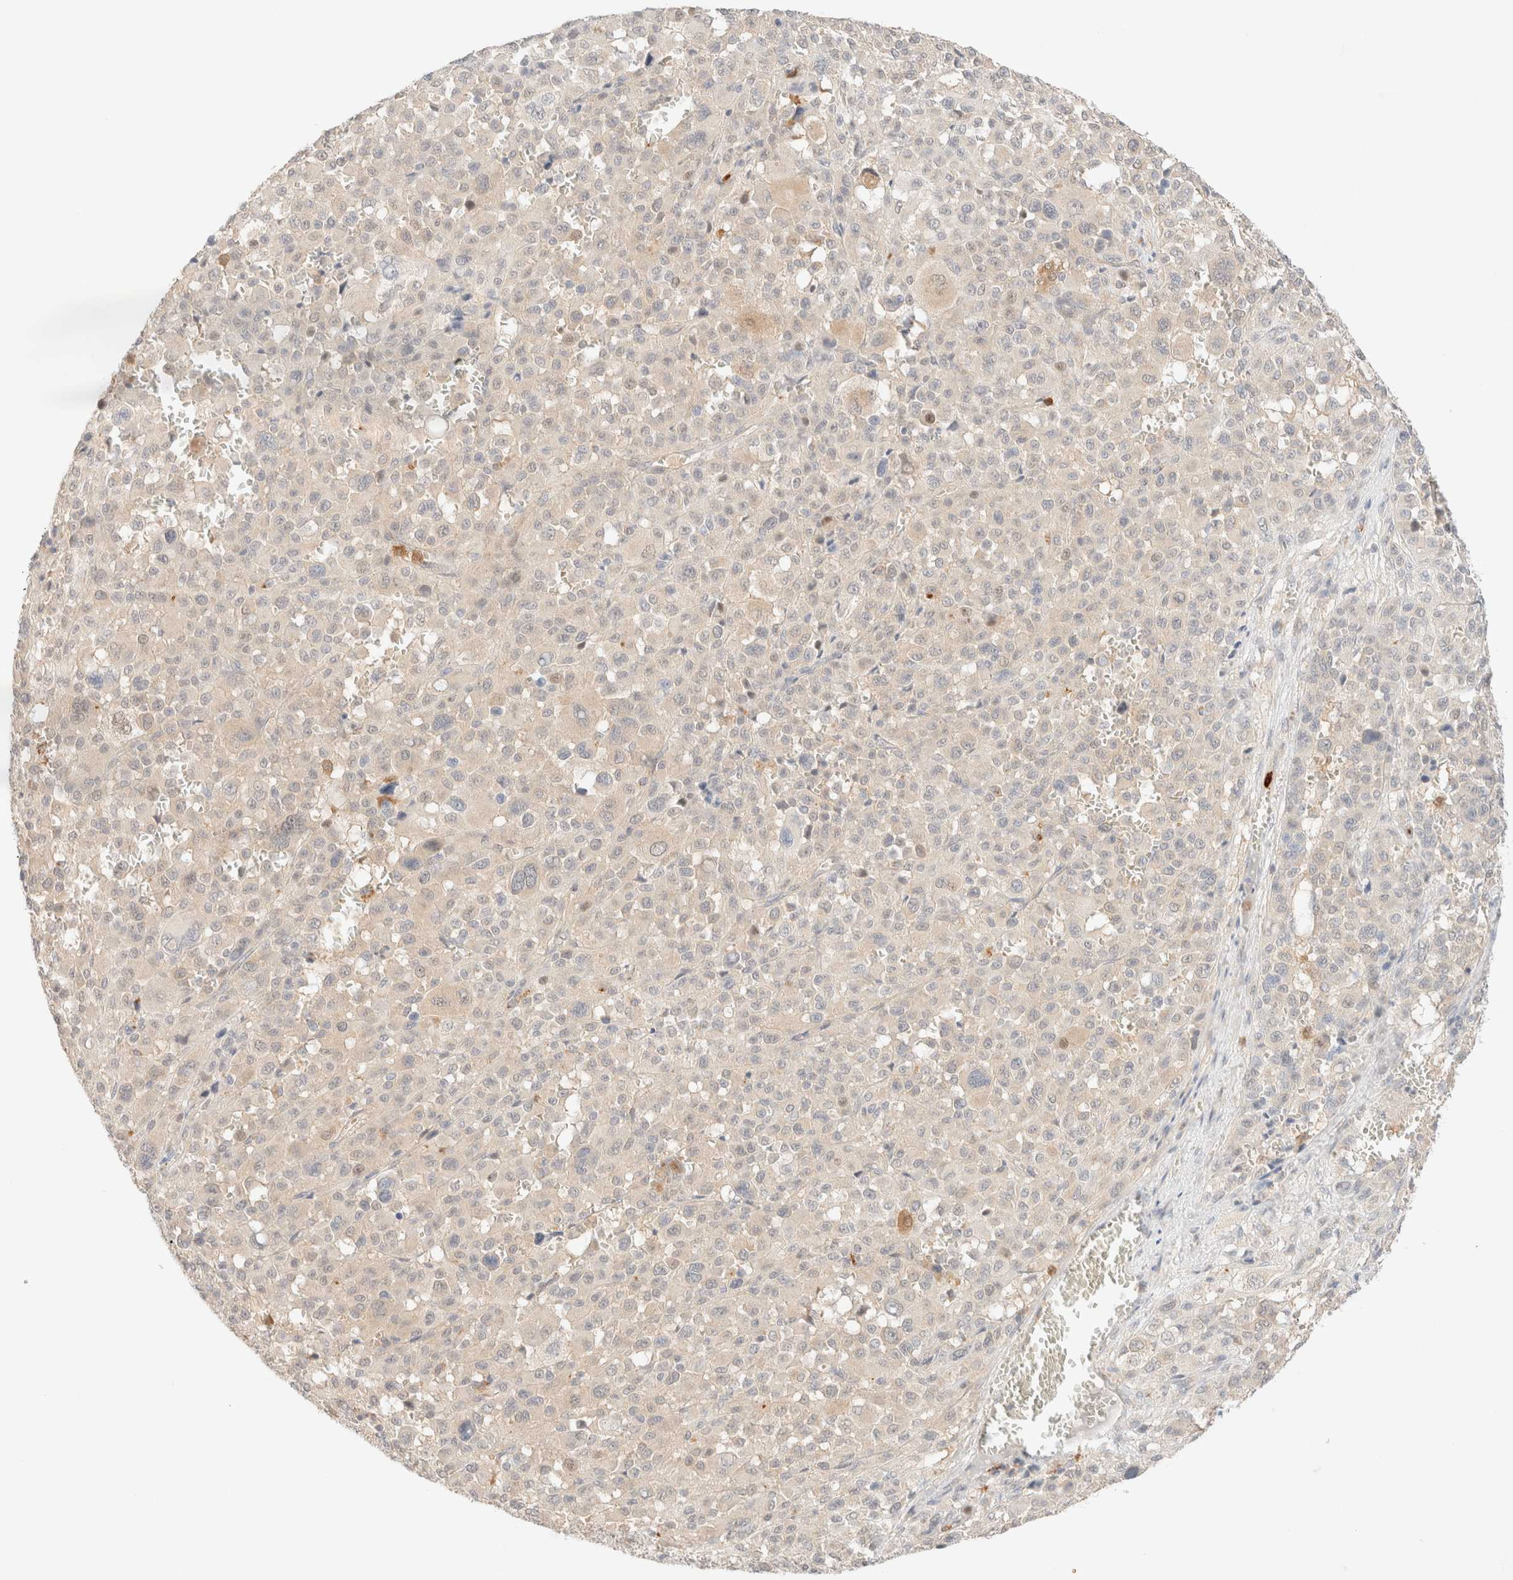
{"staining": {"intensity": "negative", "quantity": "none", "location": "none"}, "tissue": "melanoma", "cell_type": "Tumor cells", "image_type": "cancer", "snomed": [{"axis": "morphology", "description": "Malignant melanoma, Metastatic site"}, {"axis": "topography", "description": "Skin"}], "caption": "DAB (3,3'-diaminobenzidine) immunohistochemical staining of human melanoma displays no significant positivity in tumor cells.", "gene": "SGSM2", "patient": {"sex": "female", "age": 74}}